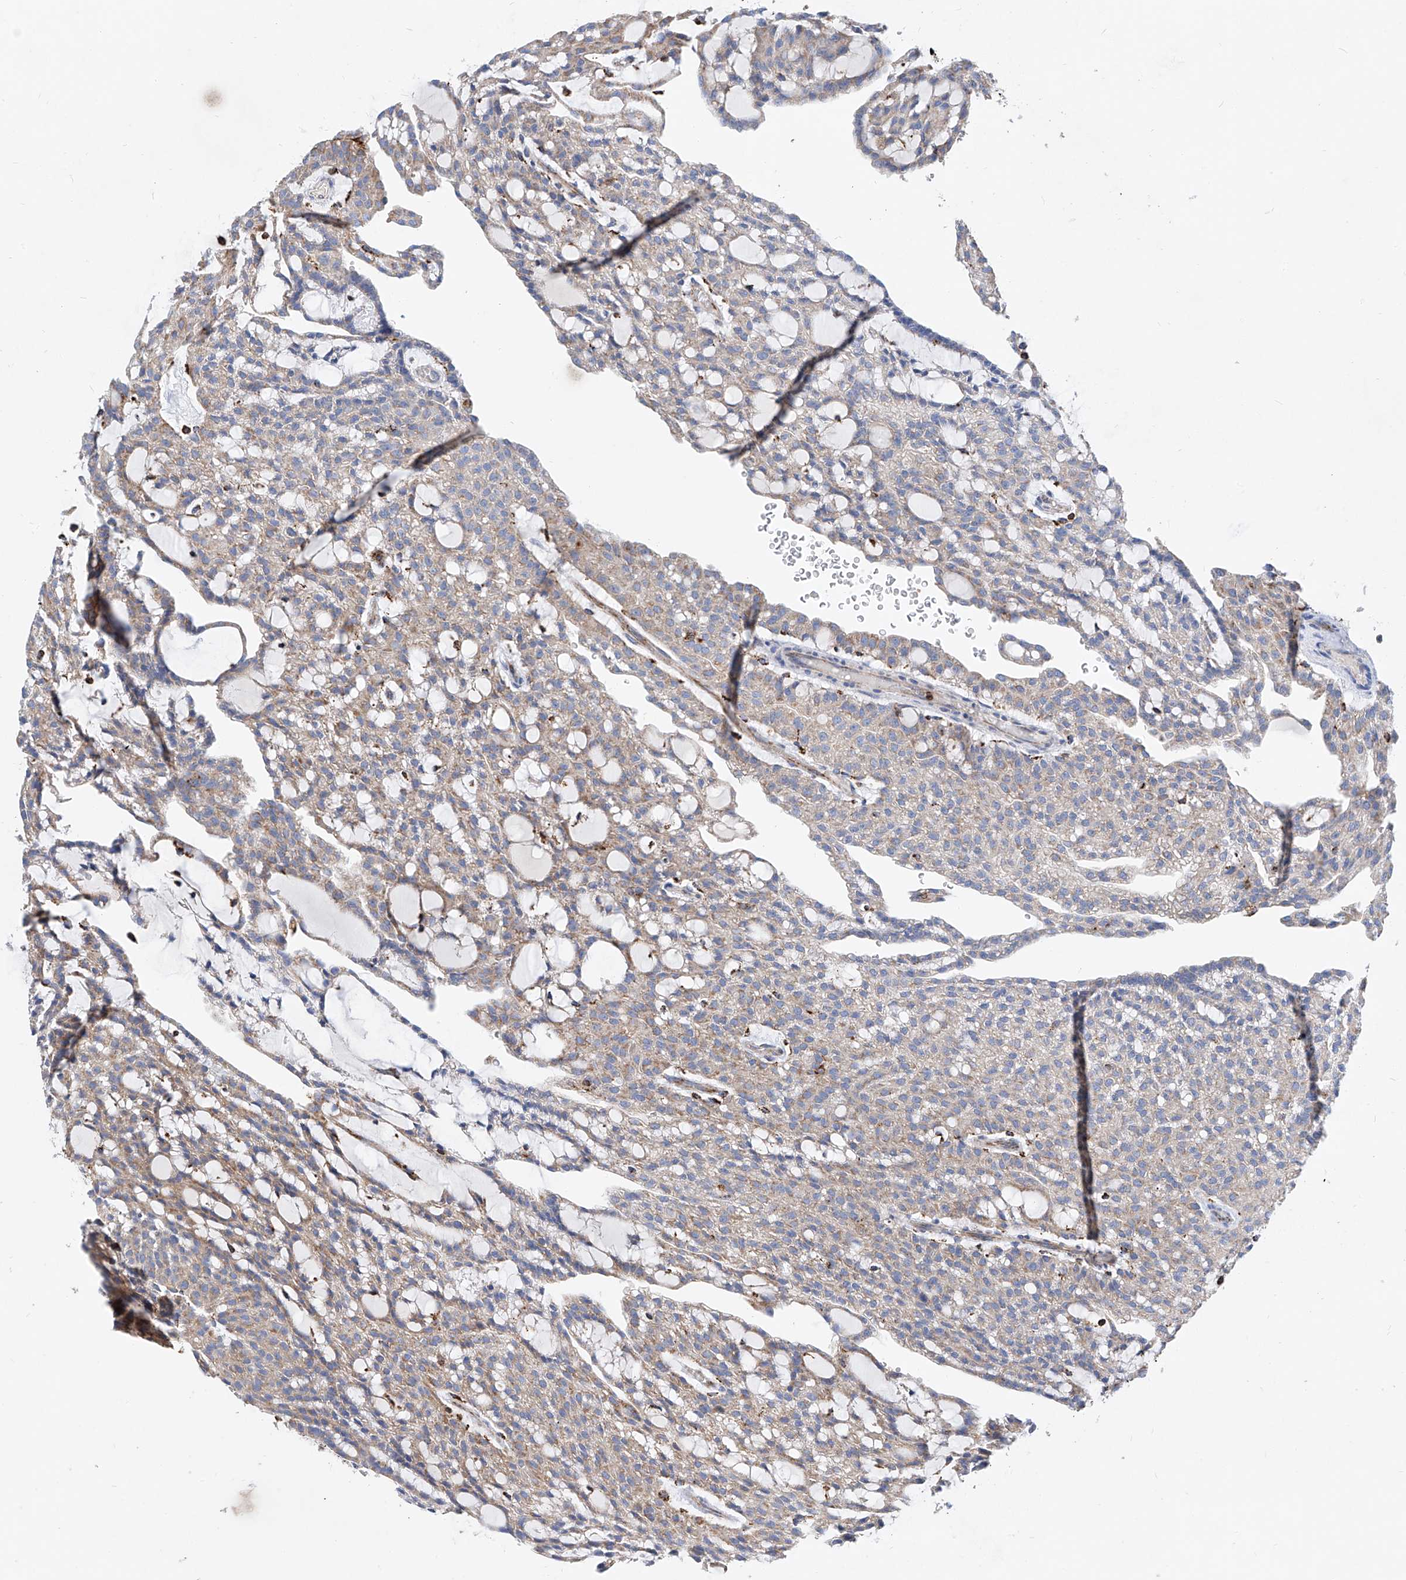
{"staining": {"intensity": "weak", "quantity": "25%-75%", "location": "cytoplasmic/membranous"}, "tissue": "renal cancer", "cell_type": "Tumor cells", "image_type": "cancer", "snomed": [{"axis": "morphology", "description": "Adenocarcinoma, NOS"}, {"axis": "topography", "description": "Kidney"}], "caption": "Immunohistochemical staining of adenocarcinoma (renal) exhibits weak cytoplasmic/membranous protein staining in approximately 25%-75% of tumor cells. The protein of interest is stained brown, and the nuclei are stained in blue (DAB (3,3'-diaminobenzidine) IHC with brightfield microscopy, high magnification).", "gene": "CPNE5", "patient": {"sex": "male", "age": 63}}